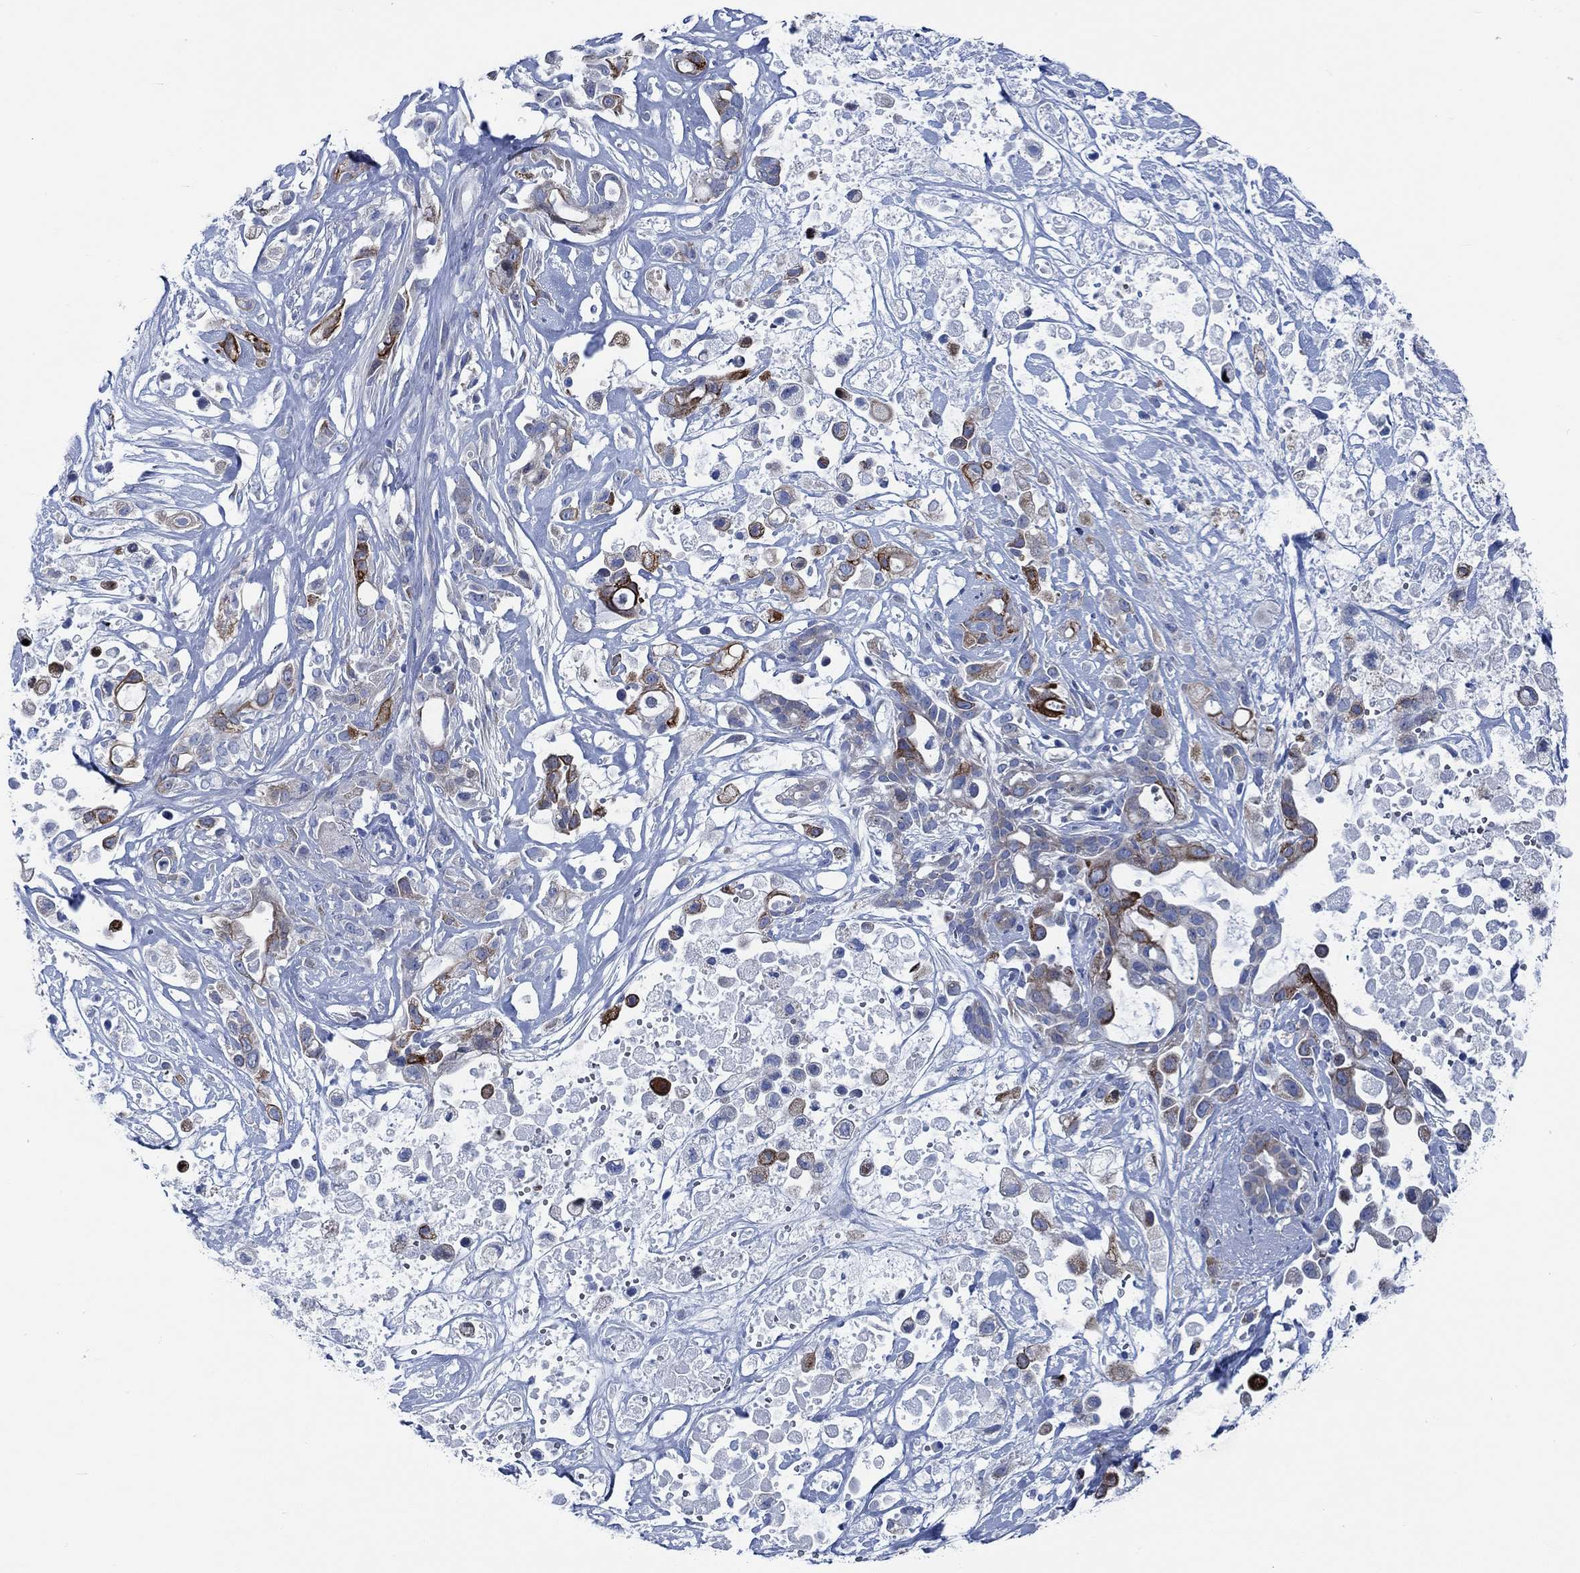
{"staining": {"intensity": "strong", "quantity": "<25%", "location": "cytoplasmic/membranous"}, "tissue": "pancreatic cancer", "cell_type": "Tumor cells", "image_type": "cancer", "snomed": [{"axis": "morphology", "description": "Adenocarcinoma, NOS"}, {"axis": "topography", "description": "Pancreas"}], "caption": "High-power microscopy captured an immunohistochemistry image of pancreatic adenocarcinoma, revealing strong cytoplasmic/membranous positivity in about <25% of tumor cells.", "gene": "SVEP1", "patient": {"sex": "male", "age": 44}}